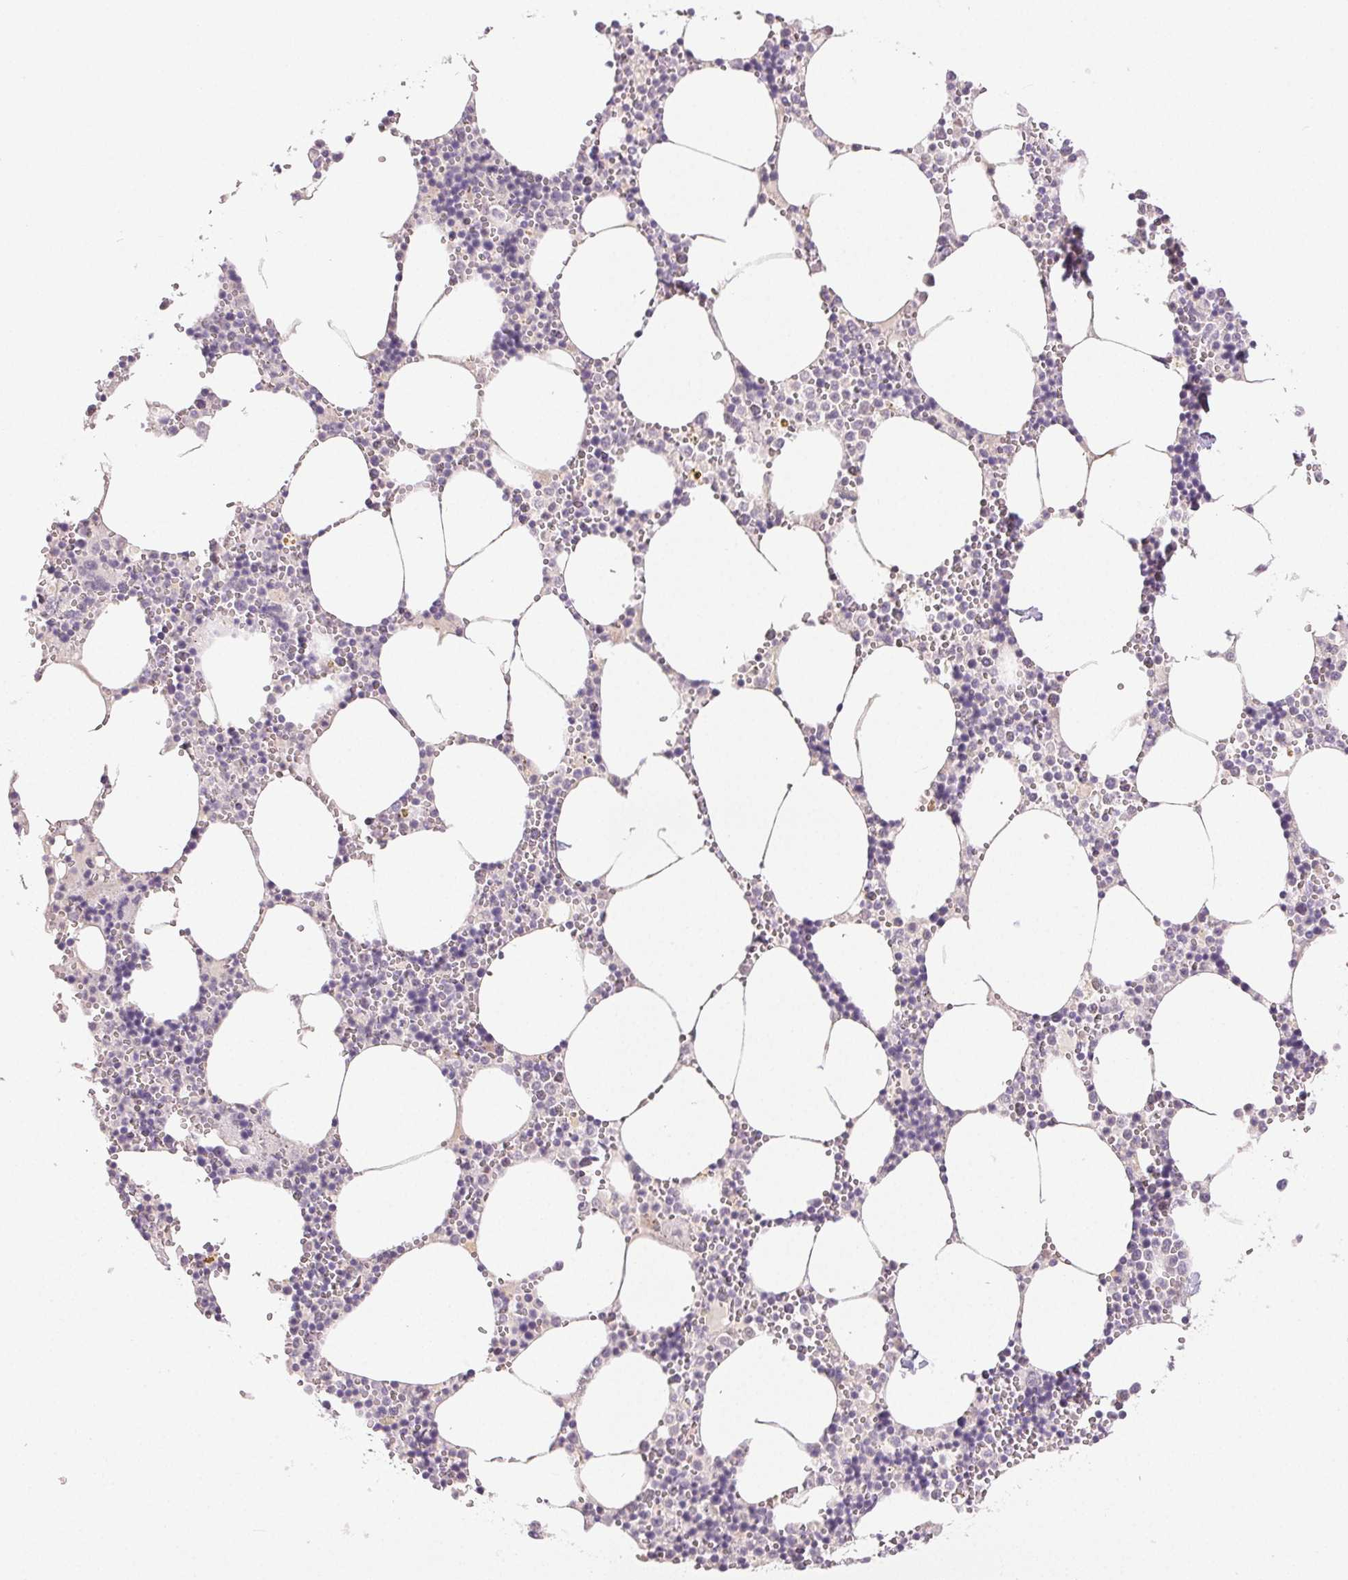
{"staining": {"intensity": "negative", "quantity": "none", "location": "none"}, "tissue": "bone marrow", "cell_type": "Hematopoietic cells", "image_type": "normal", "snomed": [{"axis": "morphology", "description": "Normal tissue, NOS"}, {"axis": "topography", "description": "Bone marrow"}], "caption": "This histopathology image is of normal bone marrow stained with immunohistochemistry (IHC) to label a protein in brown with the nuclei are counter-stained blue. There is no staining in hematopoietic cells.", "gene": "COL7A1", "patient": {"sex": "male", "age": 54}}